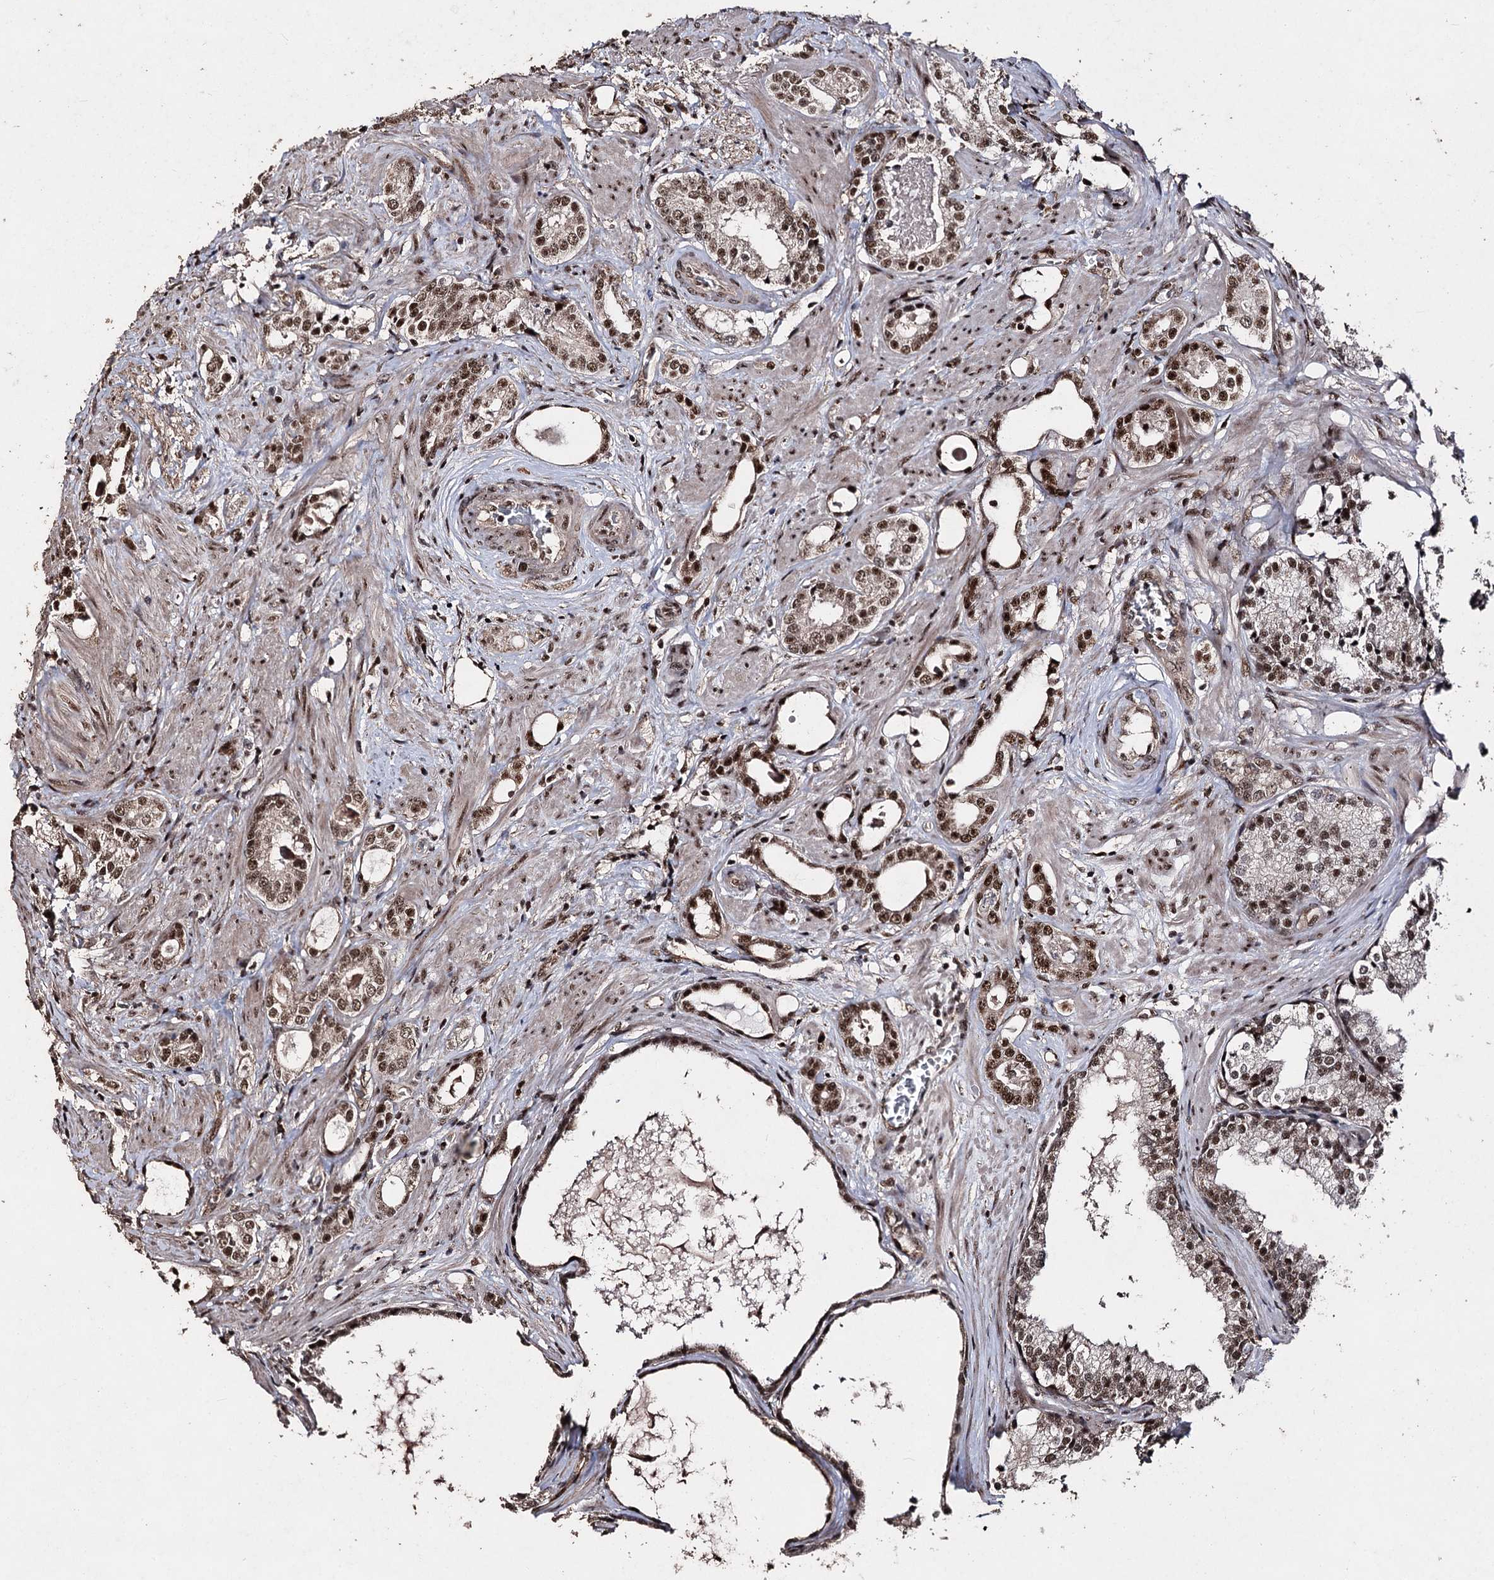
{"staining": {"intensity": "moderate", "quantity": ">75%", "location": "nuclear"}, "tissue": "prostate cancer", "cell_type": "Tumor cells", "image_type": "cancer", "snomed": [{"axis": "morphology", "description": "Adenocarcinoma, High grade"}, {"axis": "topography", "description": "Prostate"}], "caption": "Protein expression by immunohistochemistry (IHC) shows moderate nuclear expression in about >75% of tumor cells in prostate high-grade adenocarcinoma. (DAB (3,3'-diaminobenzidine) IHC, brown staining for protein, blue staining for nuclei).", "gene": "U2SURP", "patient": {"sex": "male", "age": 58}}